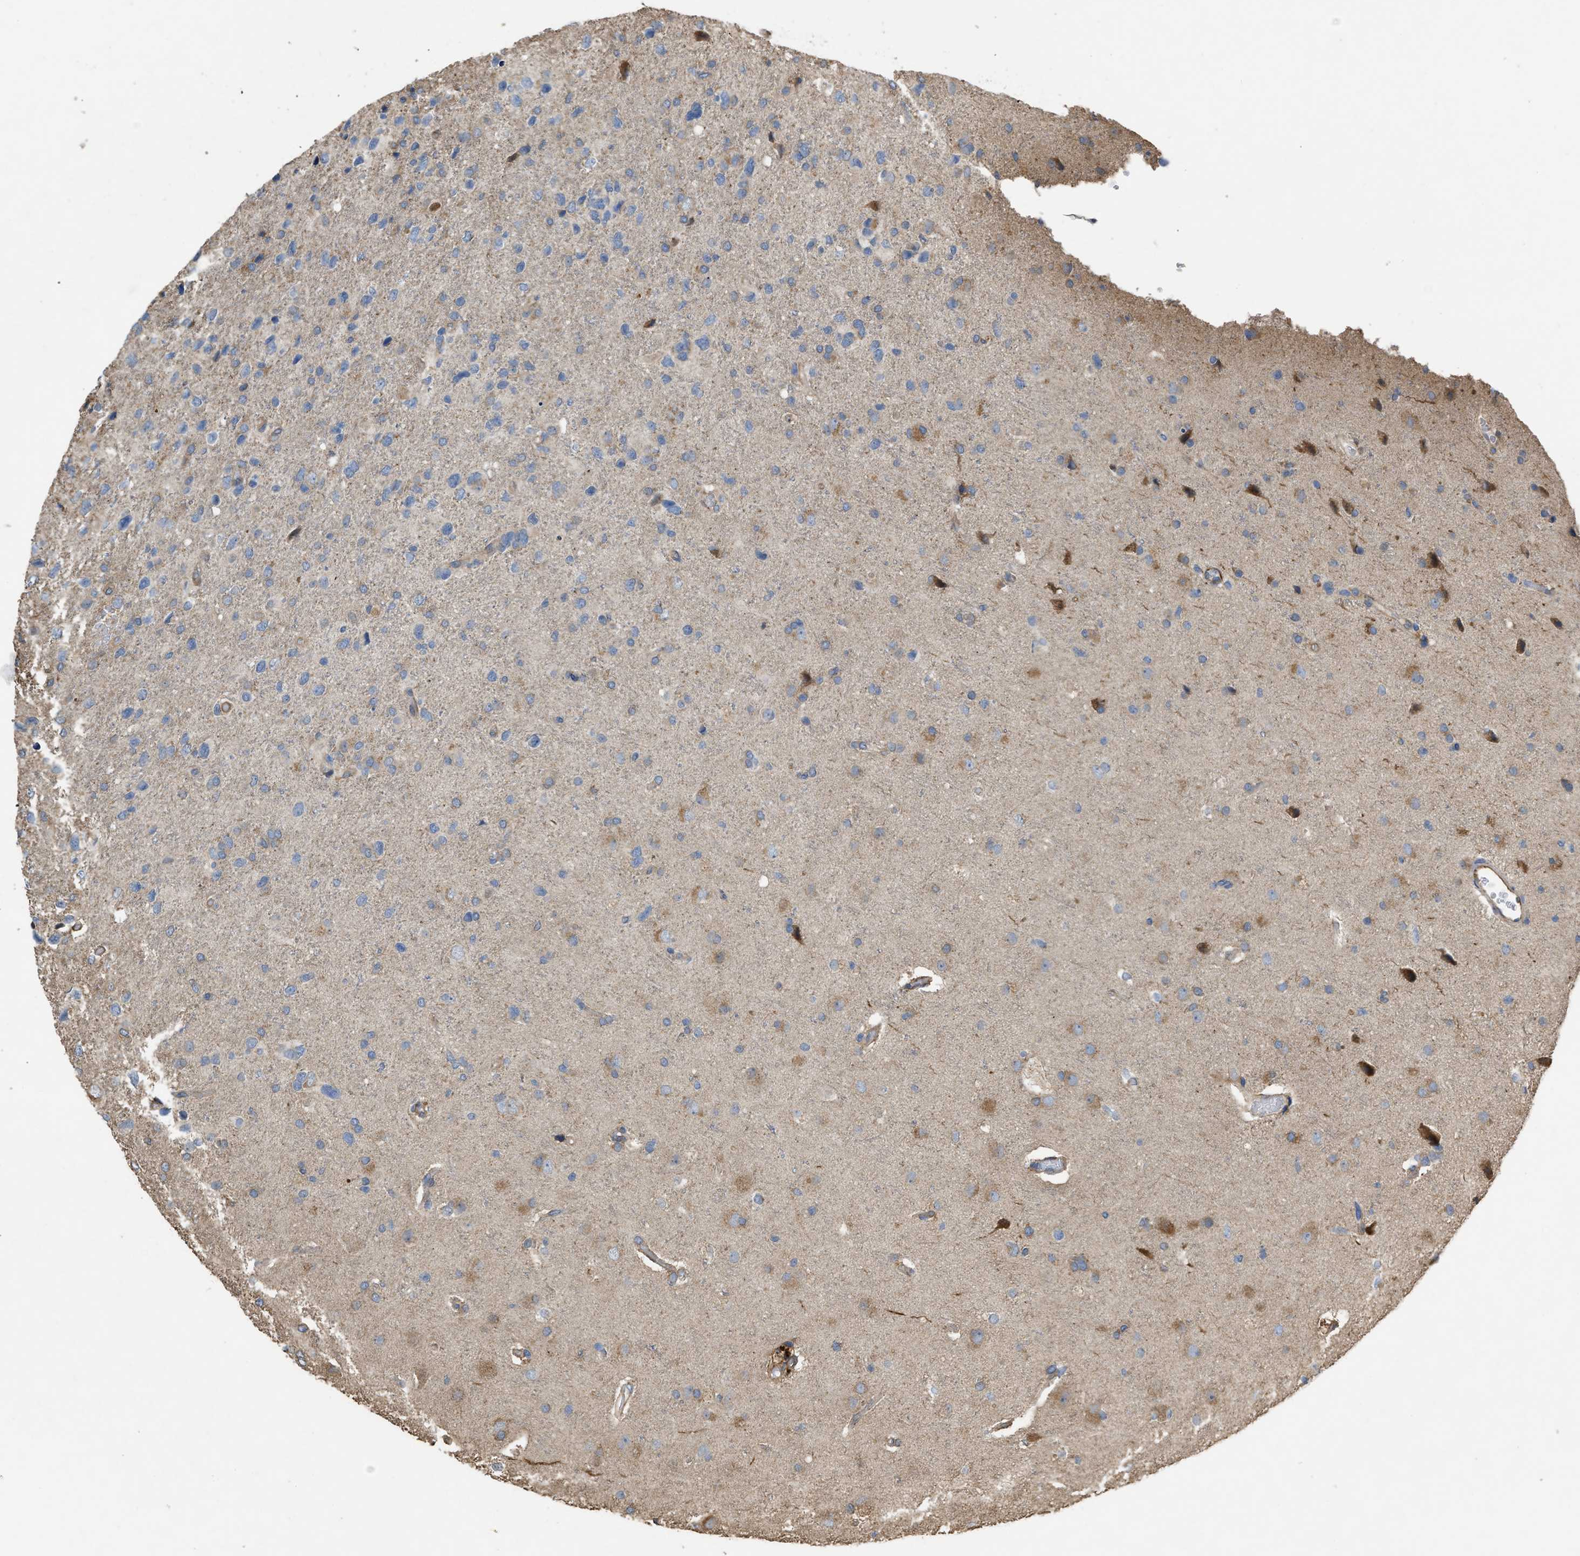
{"staining": {"intensity": "negative", "quantity": "none", "location": "none"}, "tissue": "glioma", "cell_type": "Tumor cells", "image_type": "cancer", "snomed": [{"axis": "morphology", "description": "Glioma, malignant, High grade"}, {"axis": "topography", "description": "Brain"}], "caption": "This is an IHC micrograph of human high-grade glioma (malignant). There is no expression in tumor cells.", "gene": "SLC4A11", "patient": {"sex": "female", "age": 58}}